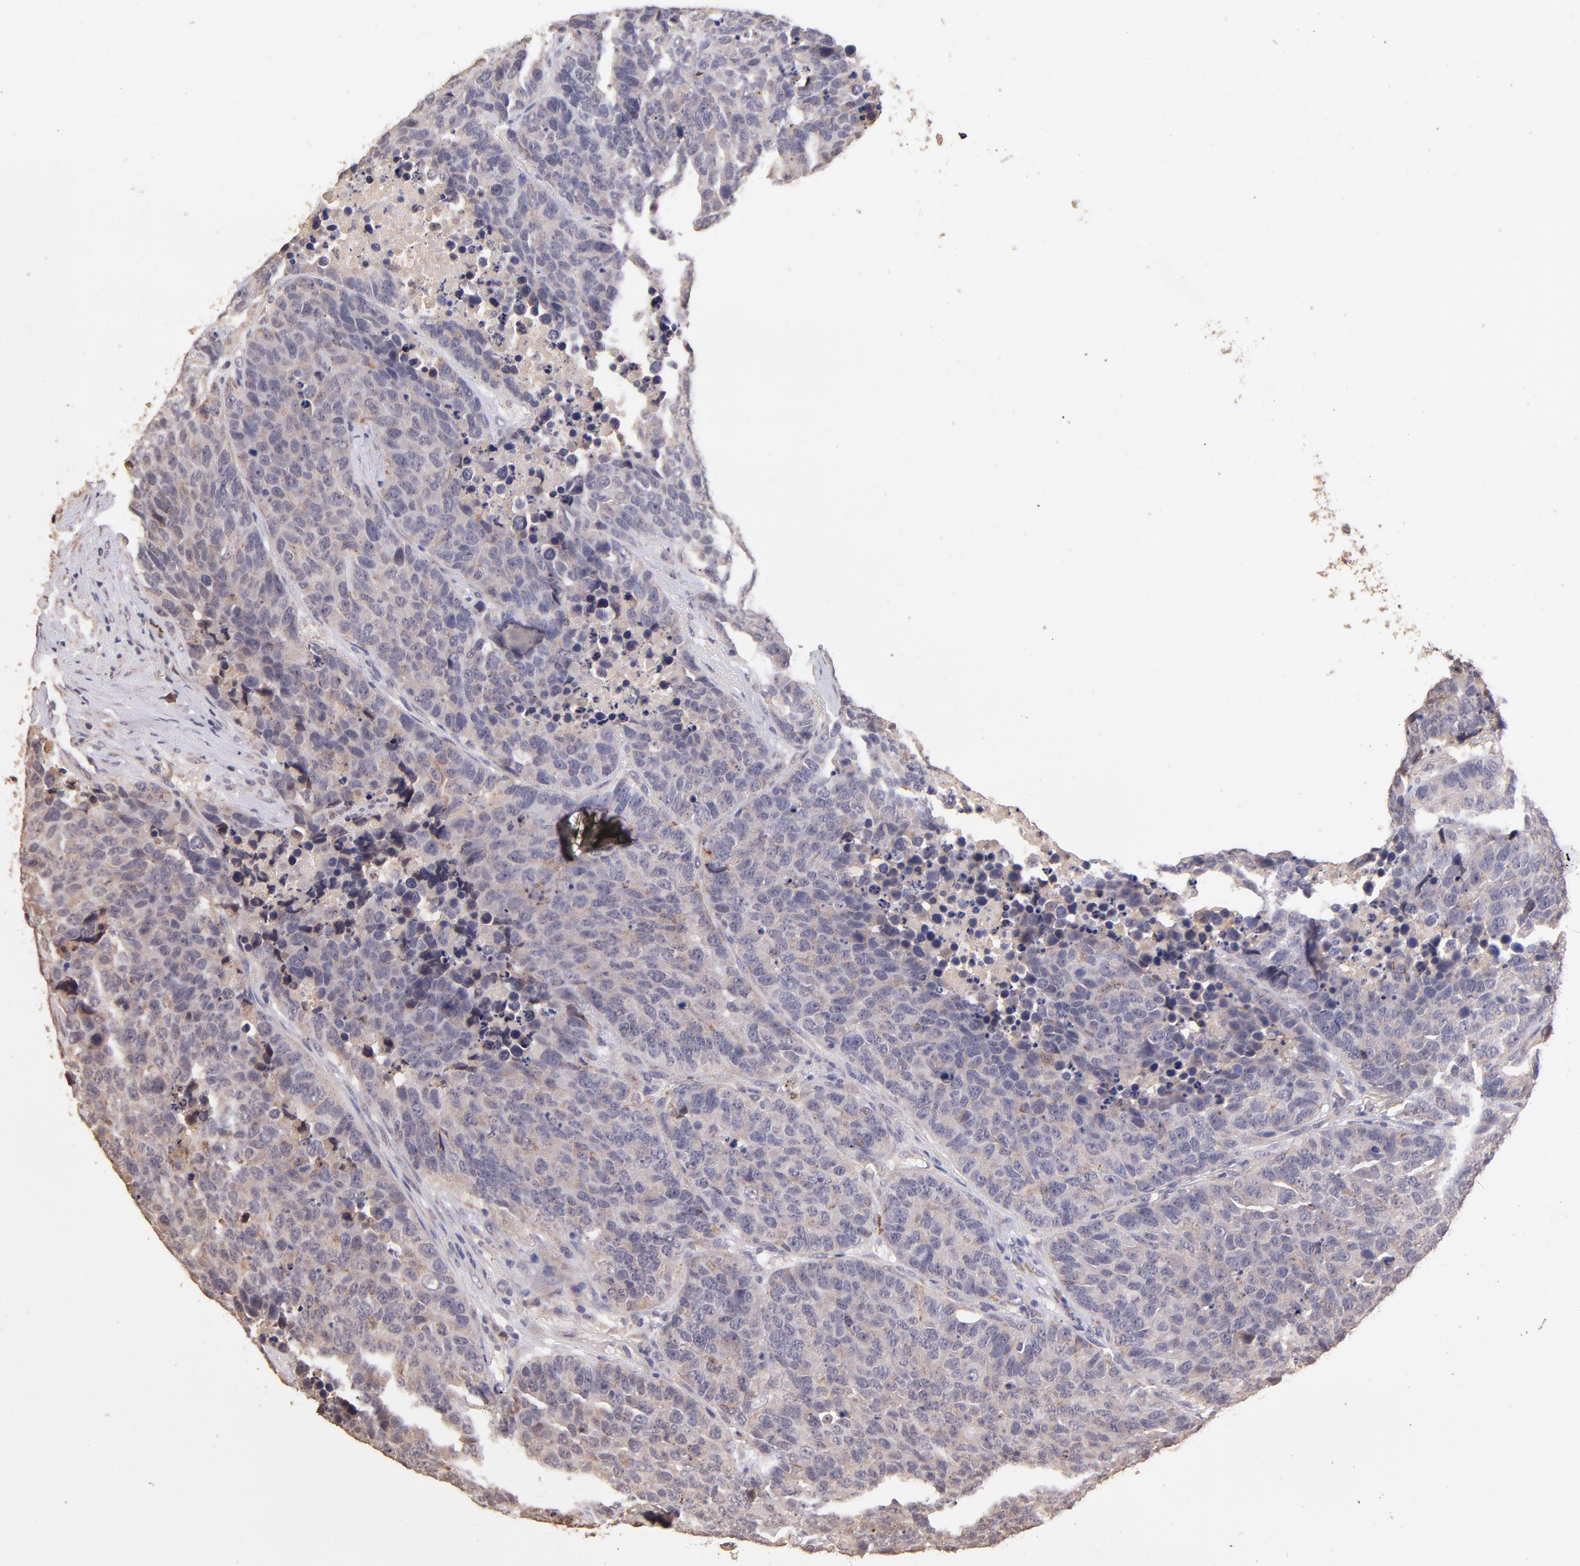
{"staining": {"intensity": "negative", "quantity": "none", "location": "none"}, "tissue": "carcinoid", "cell_type": "Tumor cells", "image_type": "cancer", "snomed": [{"axis": "morphology", "description": "Carcinoid, malignant, NOS"}, {"axis": "topography", "description": "Lung"}], "caption": "A photomicrograph of human carcinoid is negative for staining in tumor cells. Nuclei are stained in blue.", "gene": "RNASEL", "patient": {"sex": "male", "age": 60}}